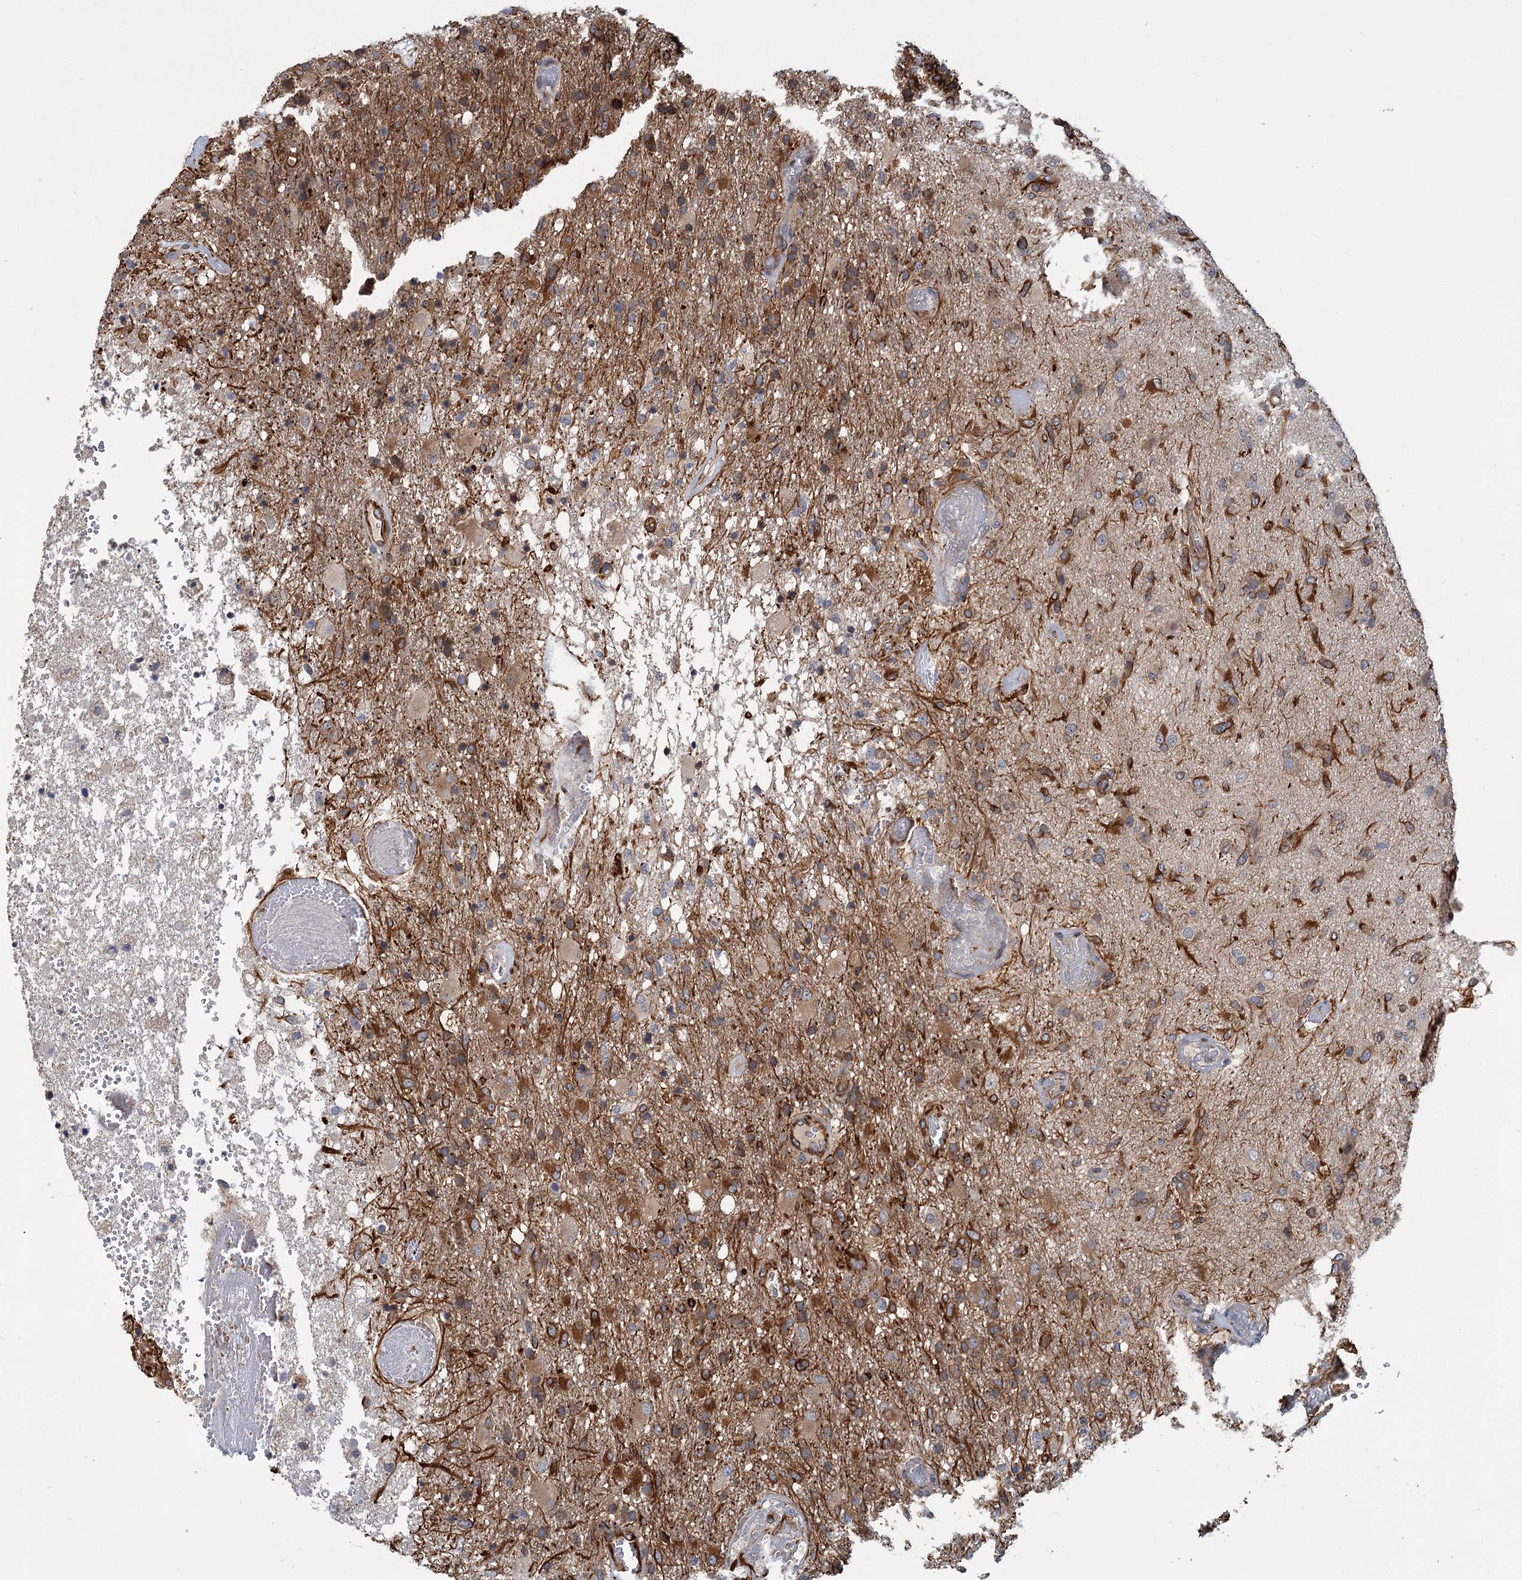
{"staining": {"intensity": "moderate", "quantity": ">75%", "location": "cytoplasmic/membranous"}, "tissue": "glioma", "cell_type": "Tumor cells", "image_type": "cancer", "snomed": [{"axis": "morphology", "description": "Glioma, malignant, High grade"}, {"axis": "topography", "description": "Brain"}], "caption": "Immunohistochemical staining of glioma exhibits medium levels of moderate cytoplasmic/membranous protein staining in about >75% of tumor cells.", "gene": "PKN2", "patient": {"sex": "female", "age": 74}}